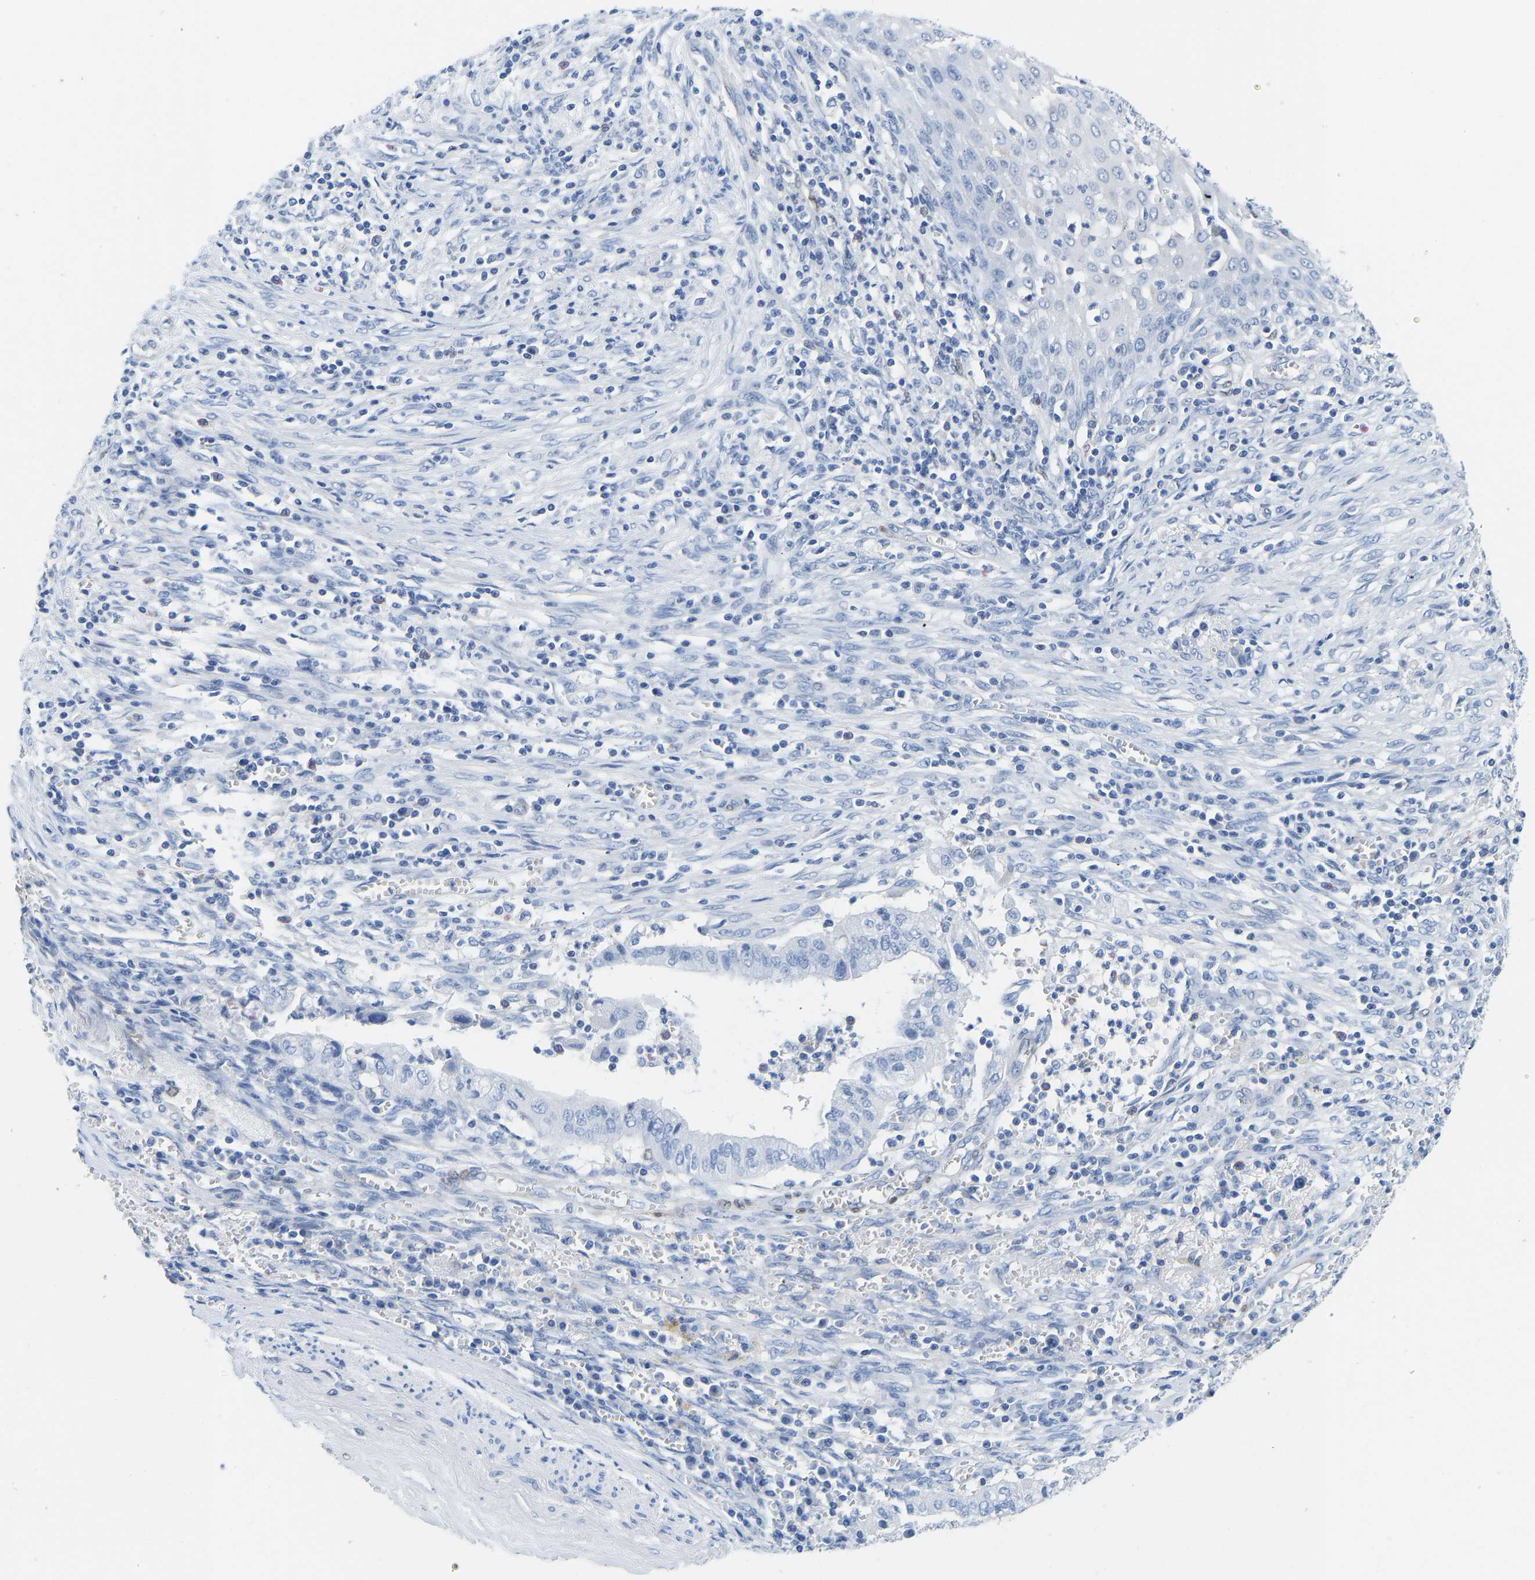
{"staining": {"intensity": "negative", "quantity": "none", "location": "none"}, "tissue": "cervical cancer", "cell_type": "Tumor cells", "image_type": "cancer", "snomed": [{"axis": "morphology", "description": "Adenocarcinoma, NOS"}, {"axis": "topography", "description": "Cervix"}], "caption": "This is an immunohistochemistry (IHC) histopathology image of cervical adenocarcinoma. There is no staining in tumor cells.", "gene": "NKAIN3", "patient": {"sex": "female", "age": 44}}